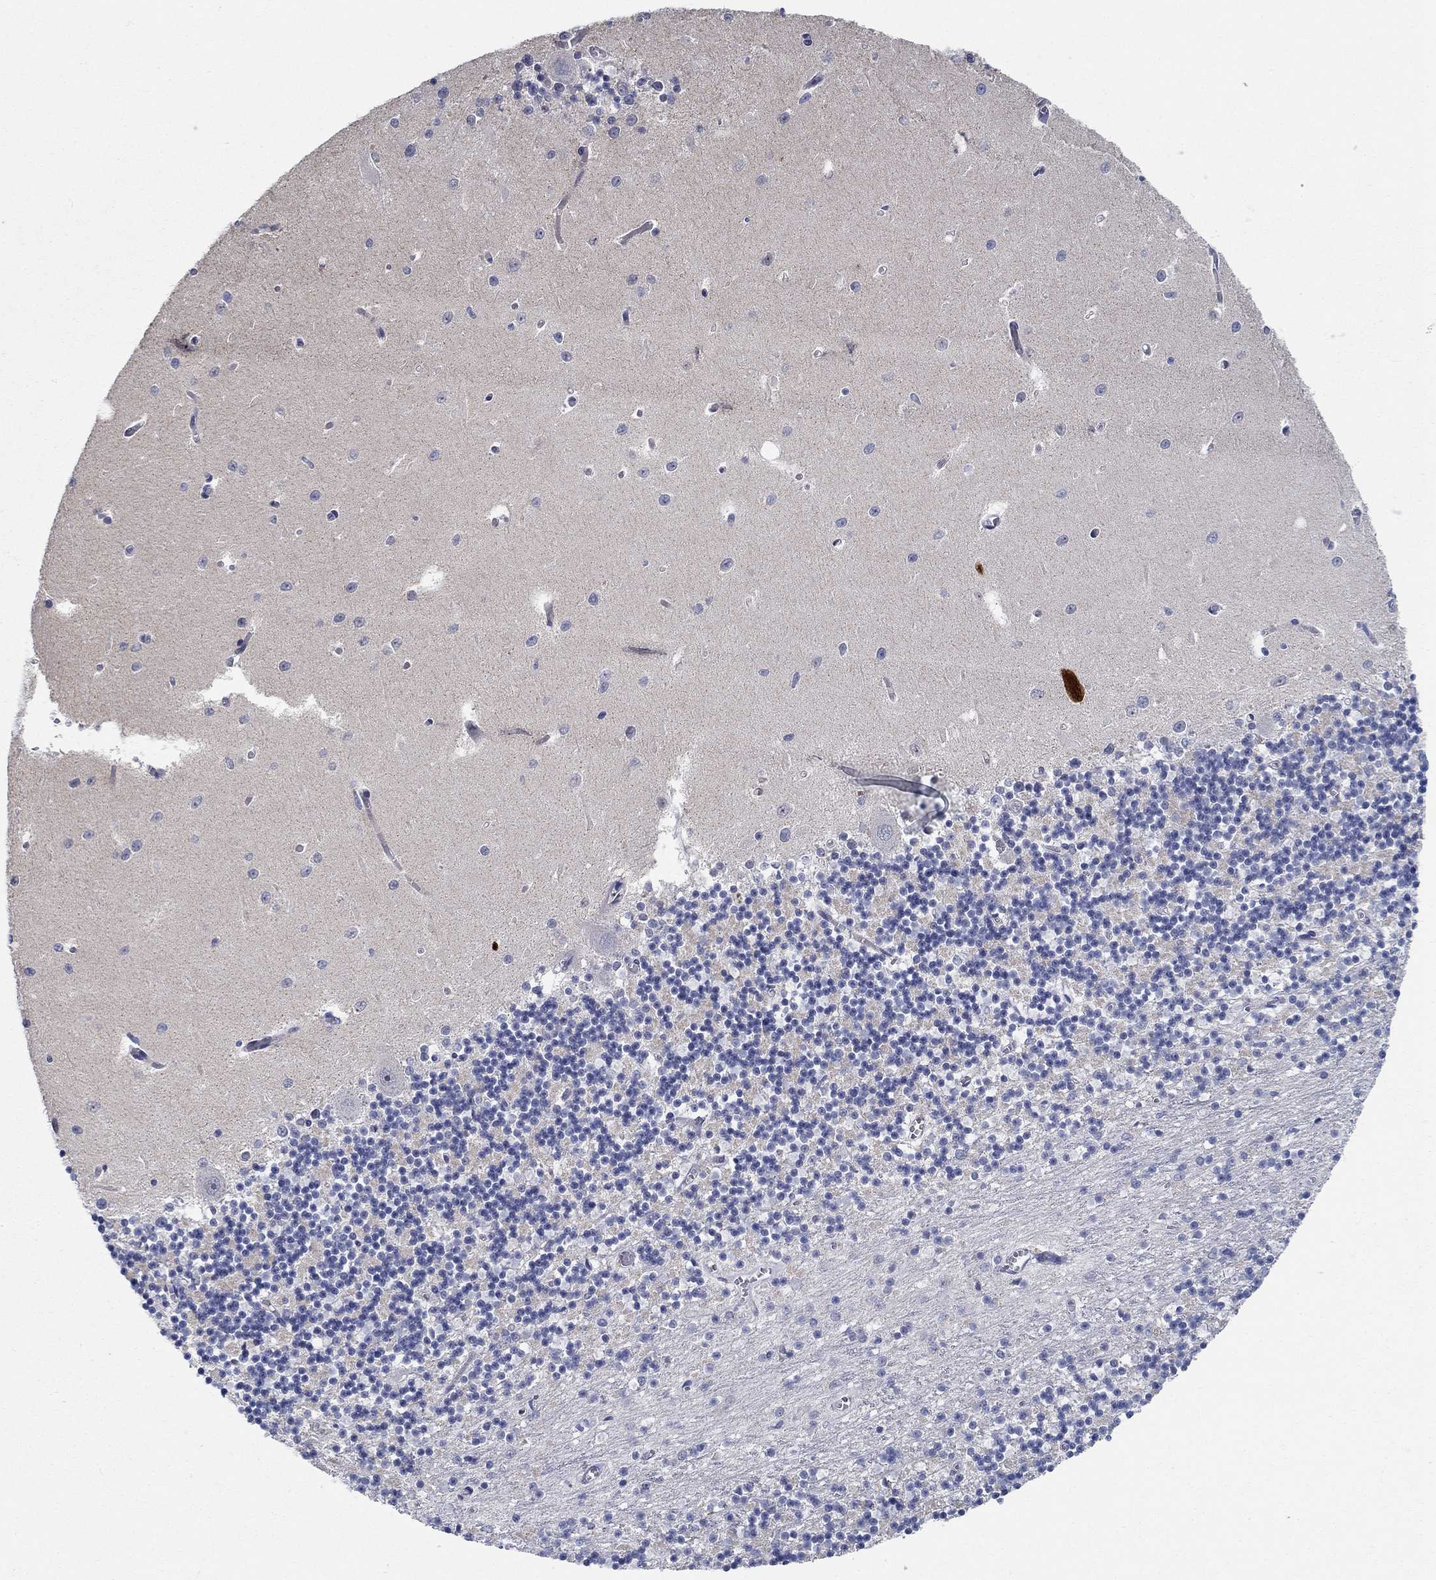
{"staining": {"intensity": "negative", "quantity": "none", "location": "none"}, "tissue": "cerebellum", "cell_type": "Cells in granular layer", "image_type": "normal", "snomed": [{"axis": "morphology", "description": "Normal tissue, NOS"}, {"axis": "topography", "description": "Cerebellum"}], "caption": "Immunohistochemical staining of benign human cerebellum shows no significant positivity in cells in granular layer.", "gene": "SMIM18", "patient": {"sex": "female", "age": 64}}